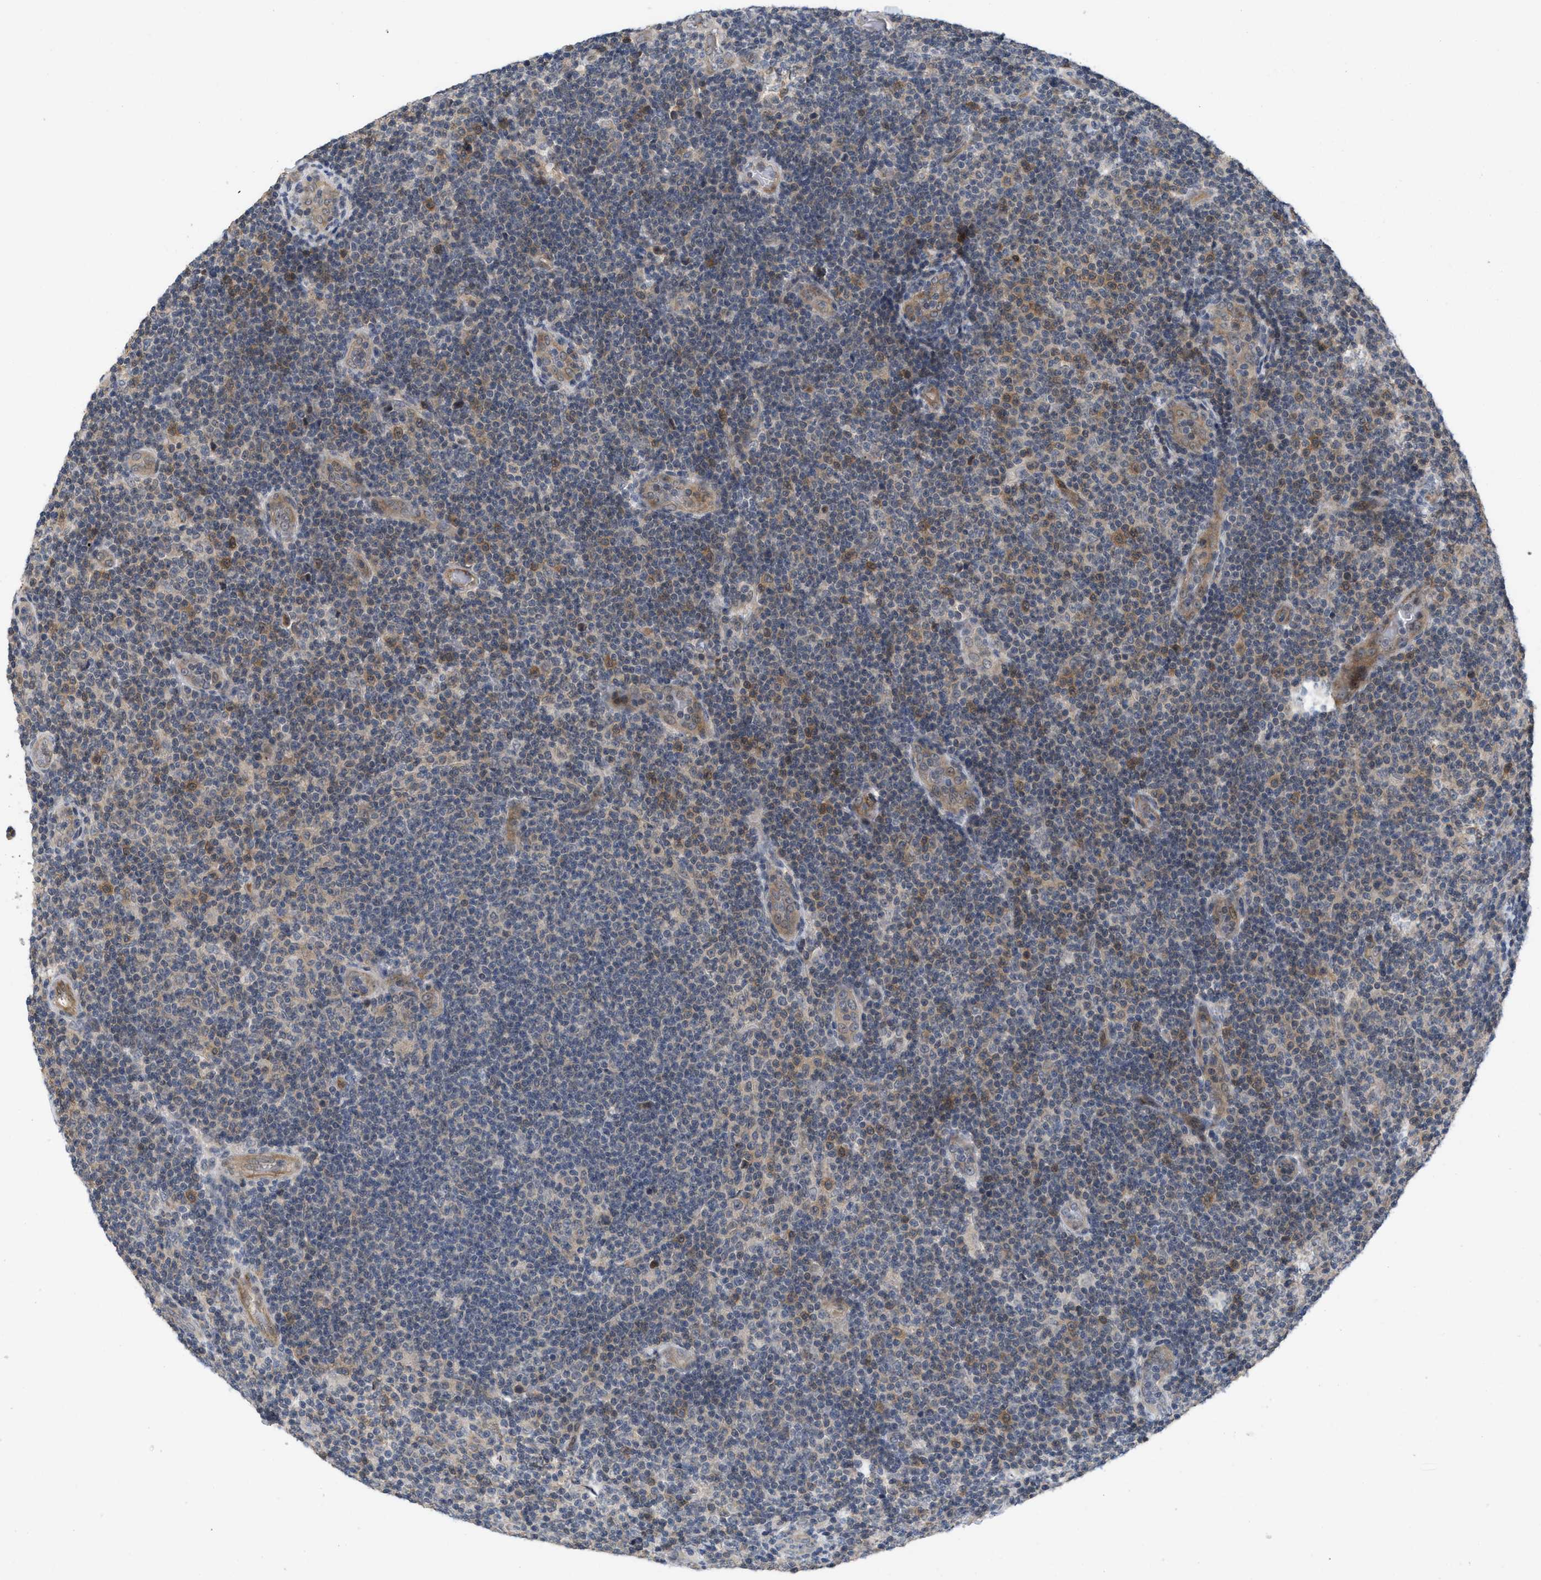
{"staining": {"intensity": "weak", "quantity": "<25%", "location": "cytoplasmic/membranous"}, "tissue": "lymphoma", "cell_type": "Tumor cells", "image_type": "cancer", "snomed": [{"axis": "morphology", "description": "Malignant lymphoma, non-Hodgkin's type, Low grade"}, {"axis": "topography", "description": "Lymph node"}], "caption": "Tumor cells show no significant expression in malignant lymphoma, non-Hodgkin's type (low-grade). (Stains: DAB immunohistochemistry (IHC) with hematoxylin counter stain, Microscopy: brightfield microscopy at high magnification).", "gene": "LDAF1", "patient": {"sex": "male", "age": 83}}